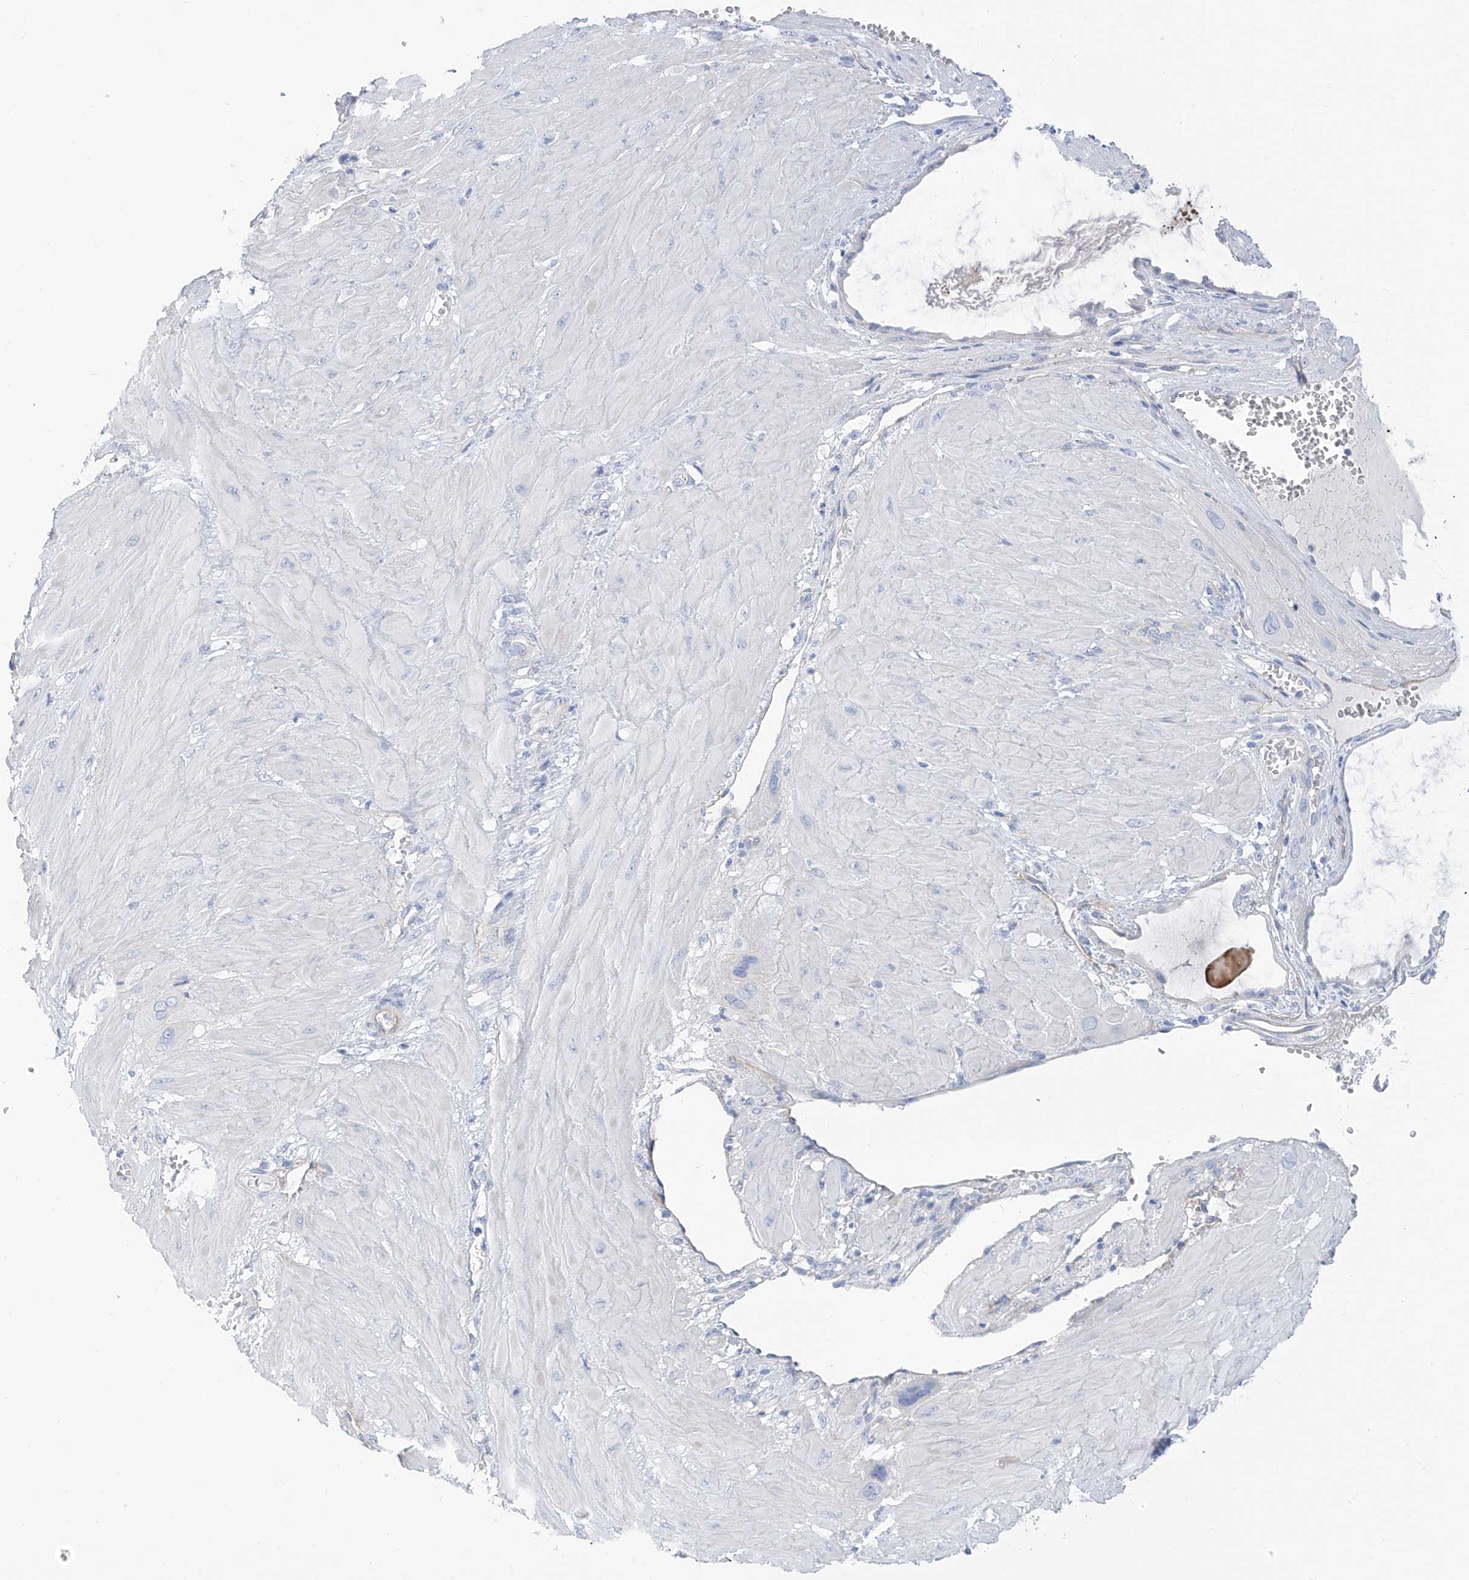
{"staining": {"intensity": "negative", "quantity": "none", "location": "none"}, "tissue": "cervical cancer", "cell_type": "Tumor cells", "image_type": "cancer", "snomed": [{"axis": "morphology", "description": "Squamous cell carcinoma, NOS"}, {"axis": "topography", "description": "Cervix"}], "caption": "Immunohistochemistry (IHC) of human cervical cancer (squamous cell carcinoma) reveals no expression in tumor cells.", "gene": "ITGA9", "patient": {"sex": "female", "age": 34}}